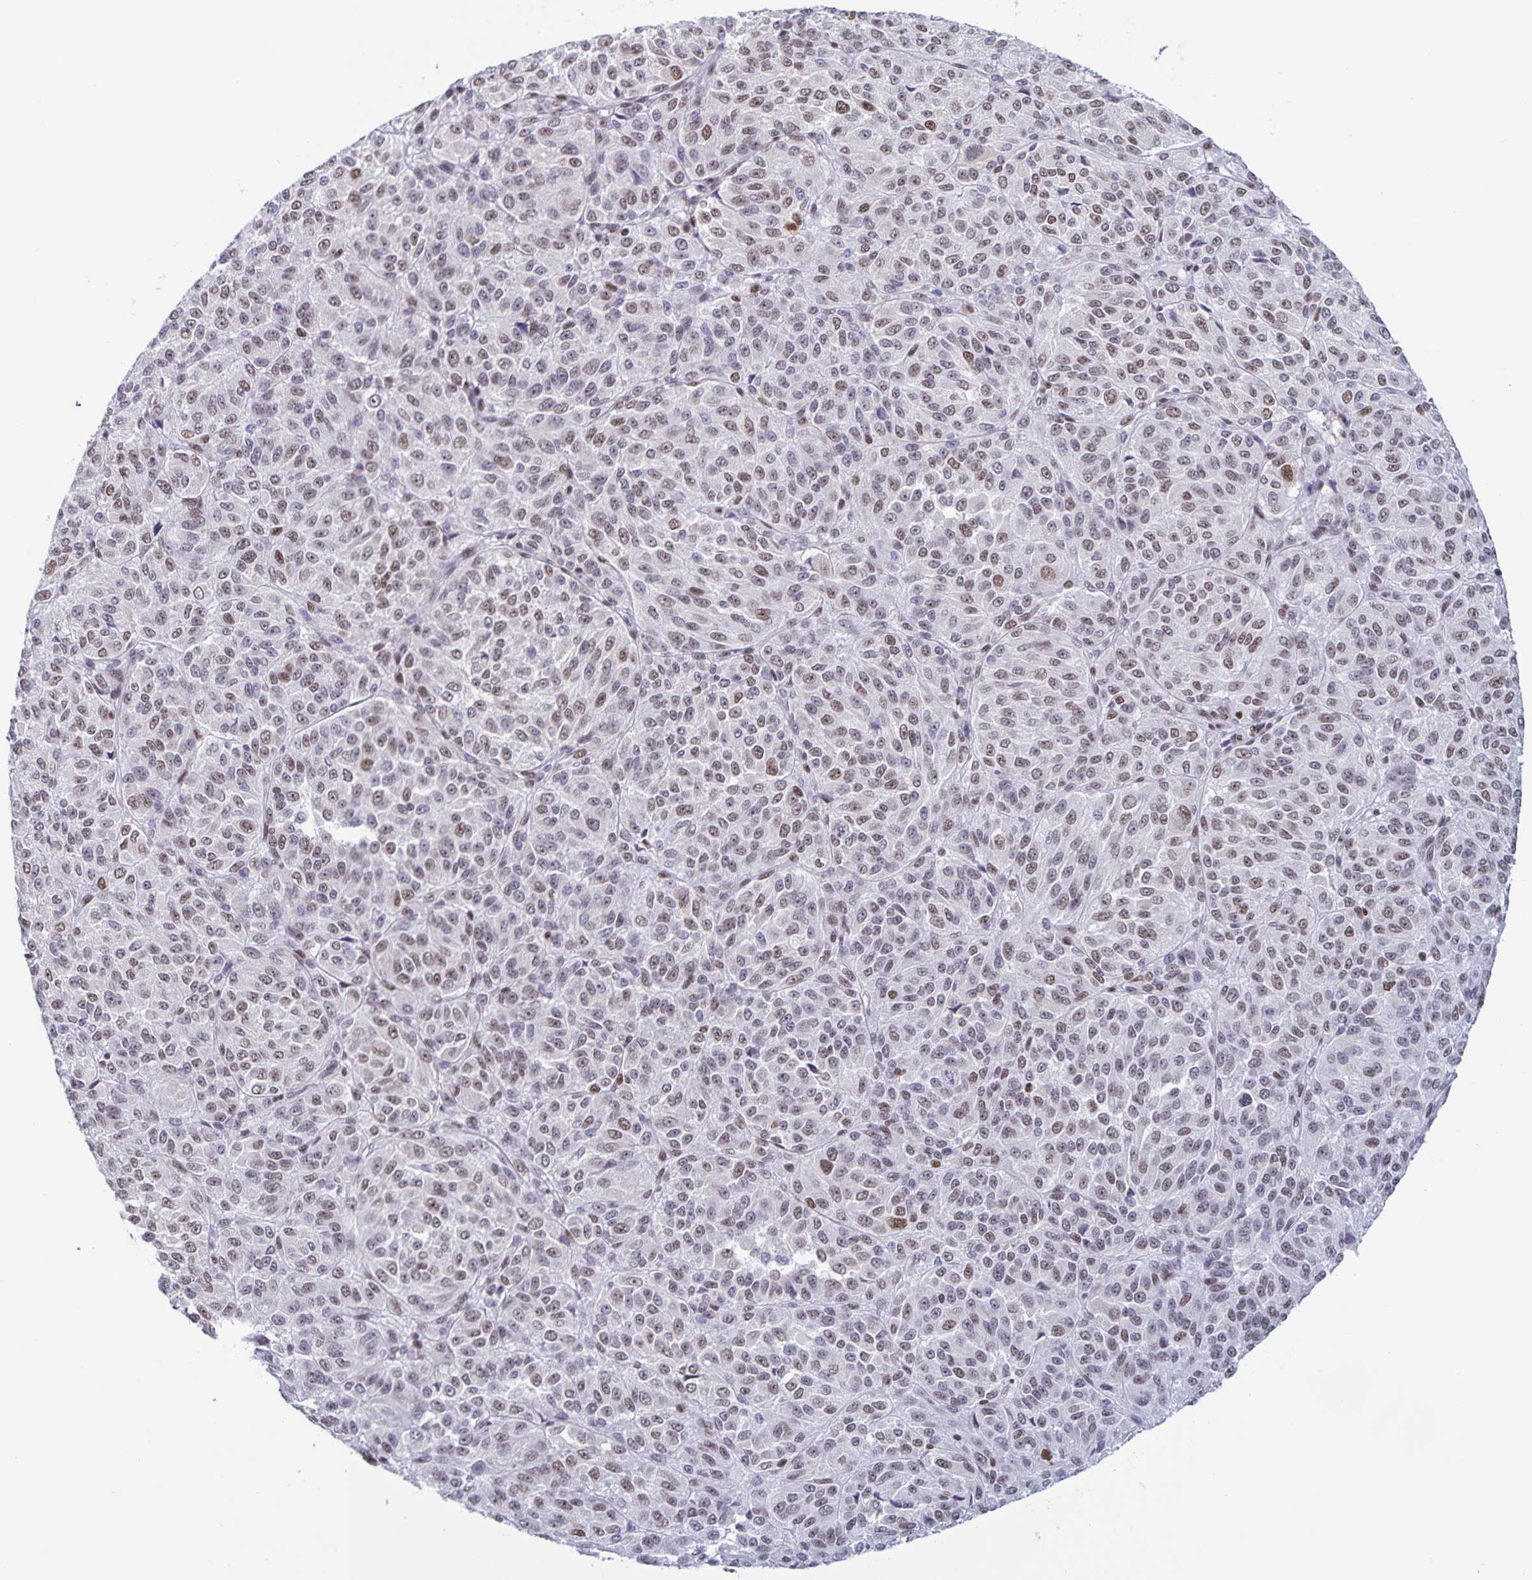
{"staining": {"intensity": "weak", "quantity": ">75%", "location": "nuclear"}, "tissue": "melanoma", "cell_type": "Tumor cells", "image_type": "cancer", "snomed": [{"axis": "morphology", "description": "Malignant melanoma, Metastatic site"}, {"axis": "topography", "description": "Brain"}], "caption": "This is a histology image of immunohistochemistry (IHC) staining of melanoma, which shows weak staining in the nuclear of tumor cells.", "gene": "JUND", "patient": {"sex": "female", "age": 56}}